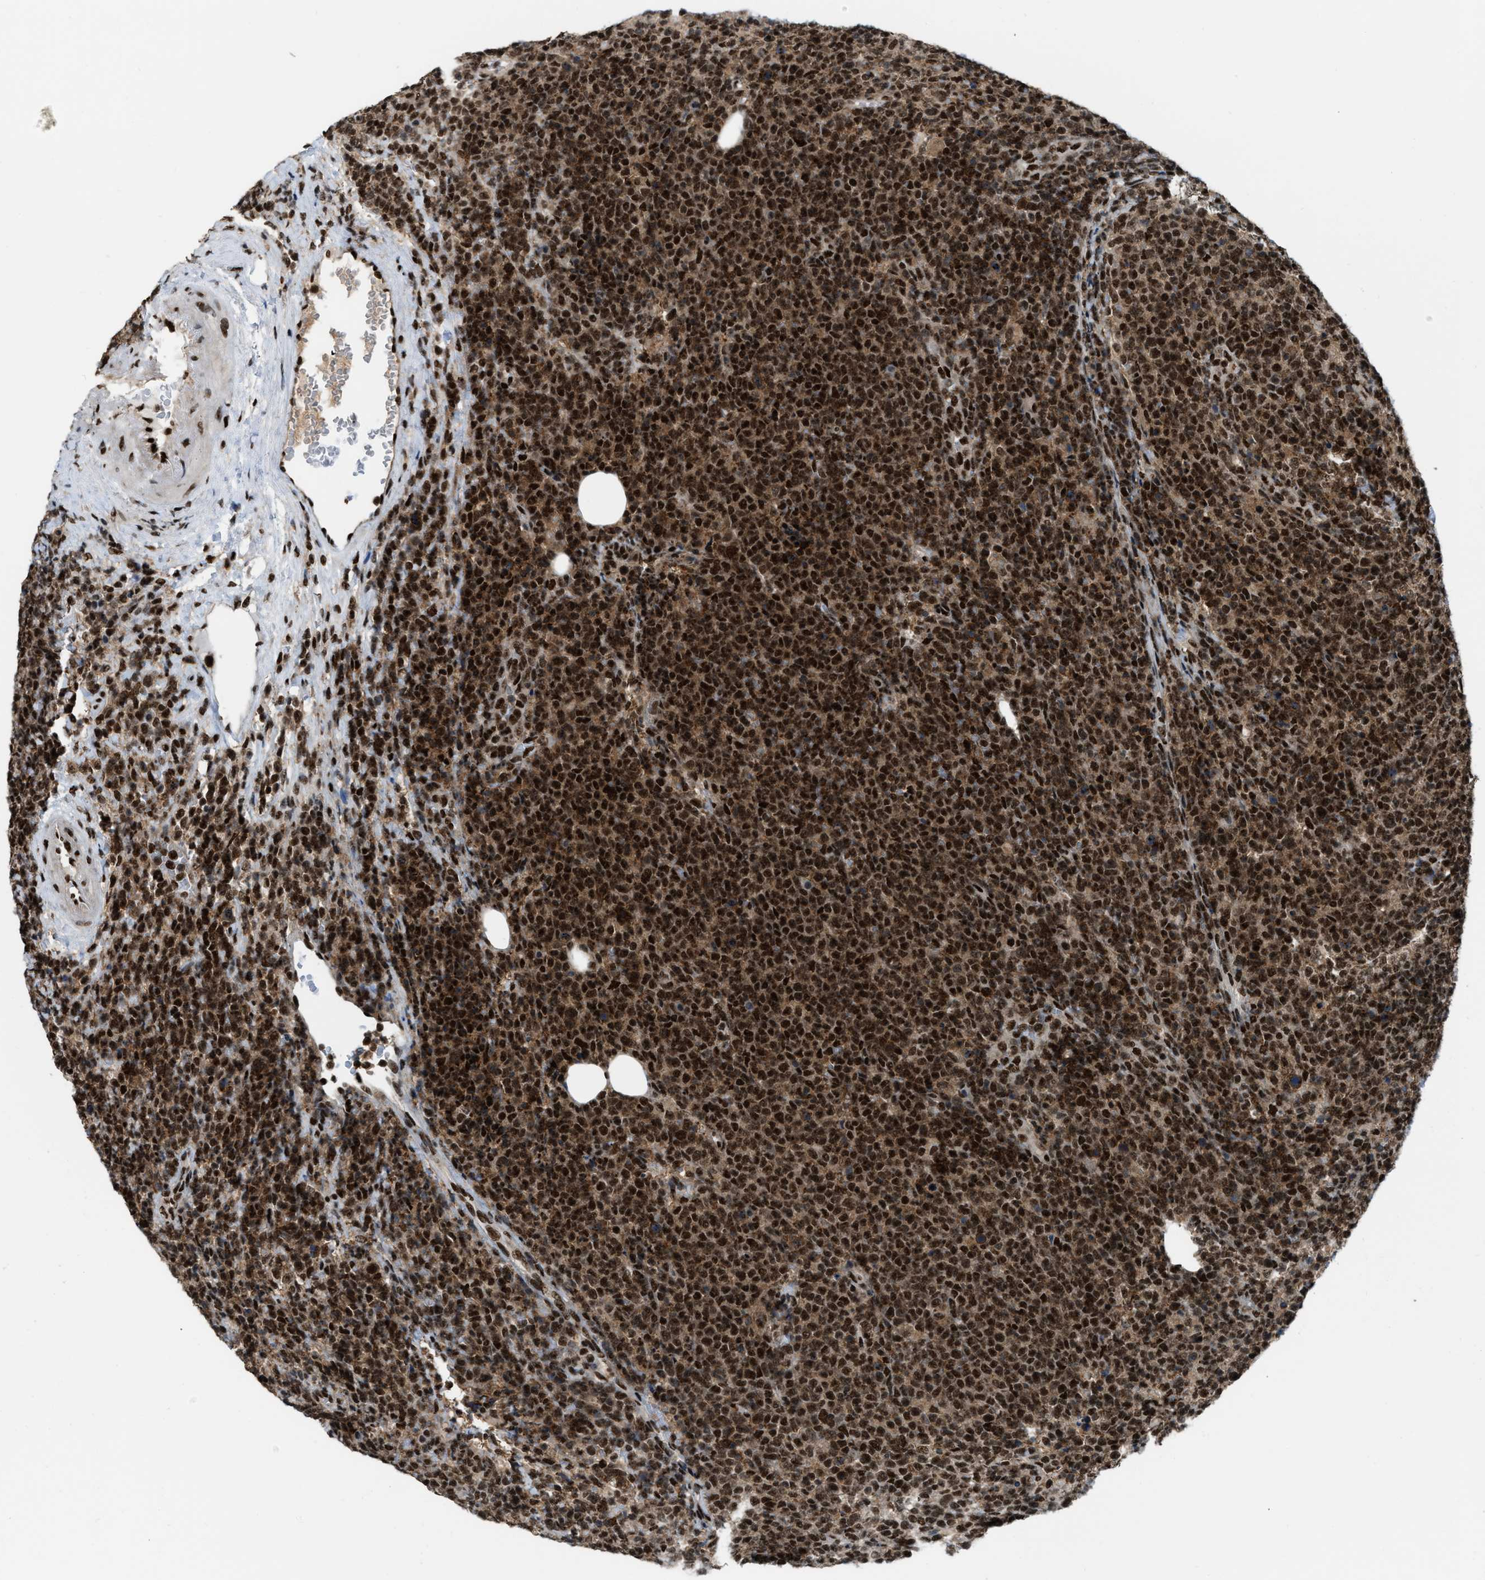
{"staining": {"intensity": "moderate", "quantity": ">75%", "location": "cytoplasmic/membranous,nuclear"}, "tissue": "lymphoma", "cell_type": "Tumor cells", "image_type": "cancer", "snomed": [{"axis": "morphology", "description": "Malignant lymphoma, non-Hodgkin's type, High grade"}, {"axis": "topography", "description": "Lymph node"}], "caption": "Lymphoma tissue displays moderate cytoplasmic/membranous and nuclear expression in about >75% of tumor cells, visualized by immunohistochemistry.", "gene": "NUMA1", "patient": {"sex": "male", "age": 61}}